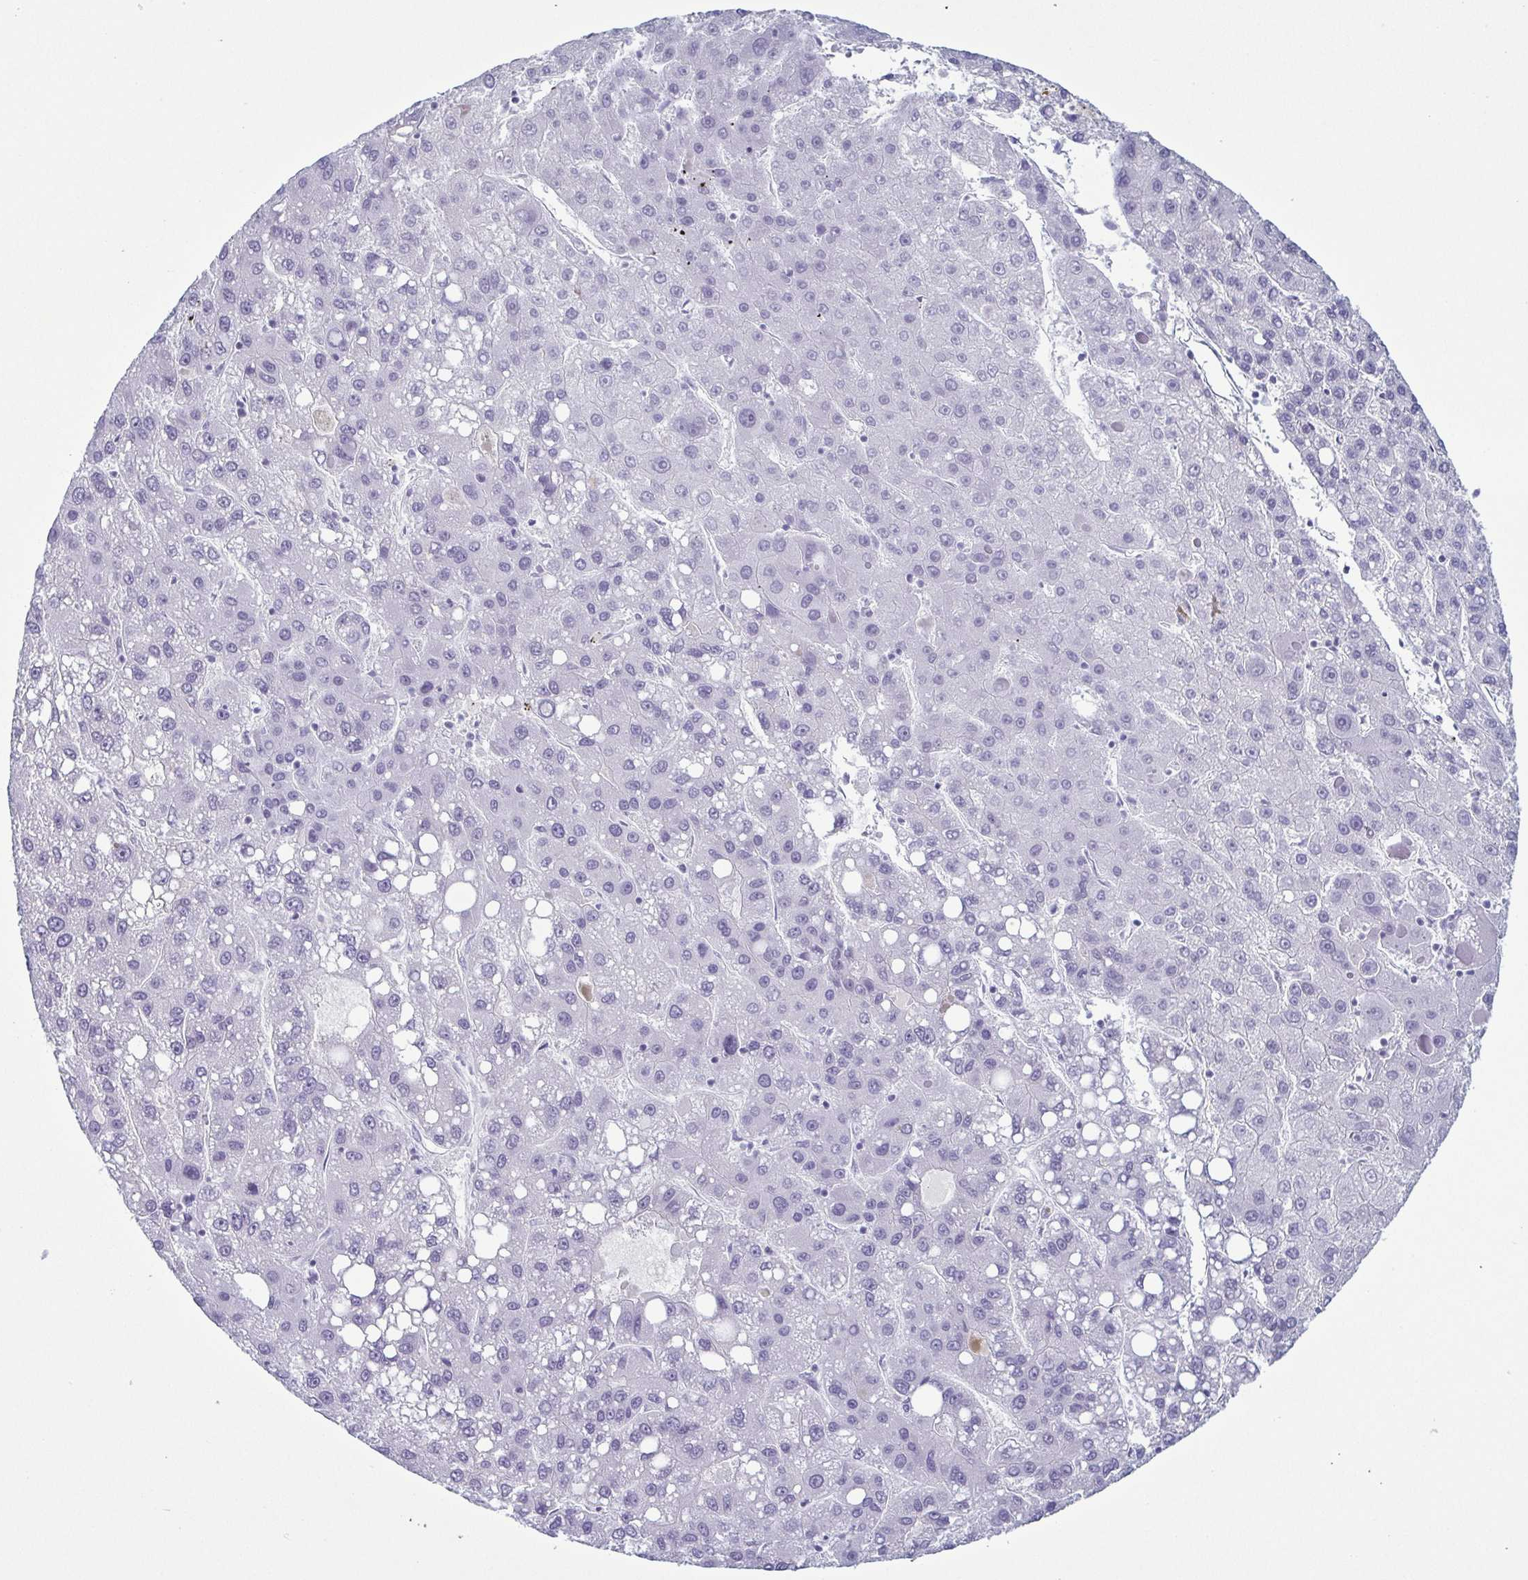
{"staining": {"intensity": "negative", "quantity": "none", "location": "none"}, "tissue": "liver cancer", "cell_type": "Tumor cells", "image_type": "cancer", "snomed": [{"axis": "morphology", "description": "Carcinoma, Hepatocellular, NOS"}, {"axis": "topography", "description": "Liver"}], "caption": "An immunohistochemistry histopathology image of liver cancer is shown. There is no staining in tumor cells of liver cancer.", "gene": "KRT10", "patient": {"sex": "female", "age": 82}}